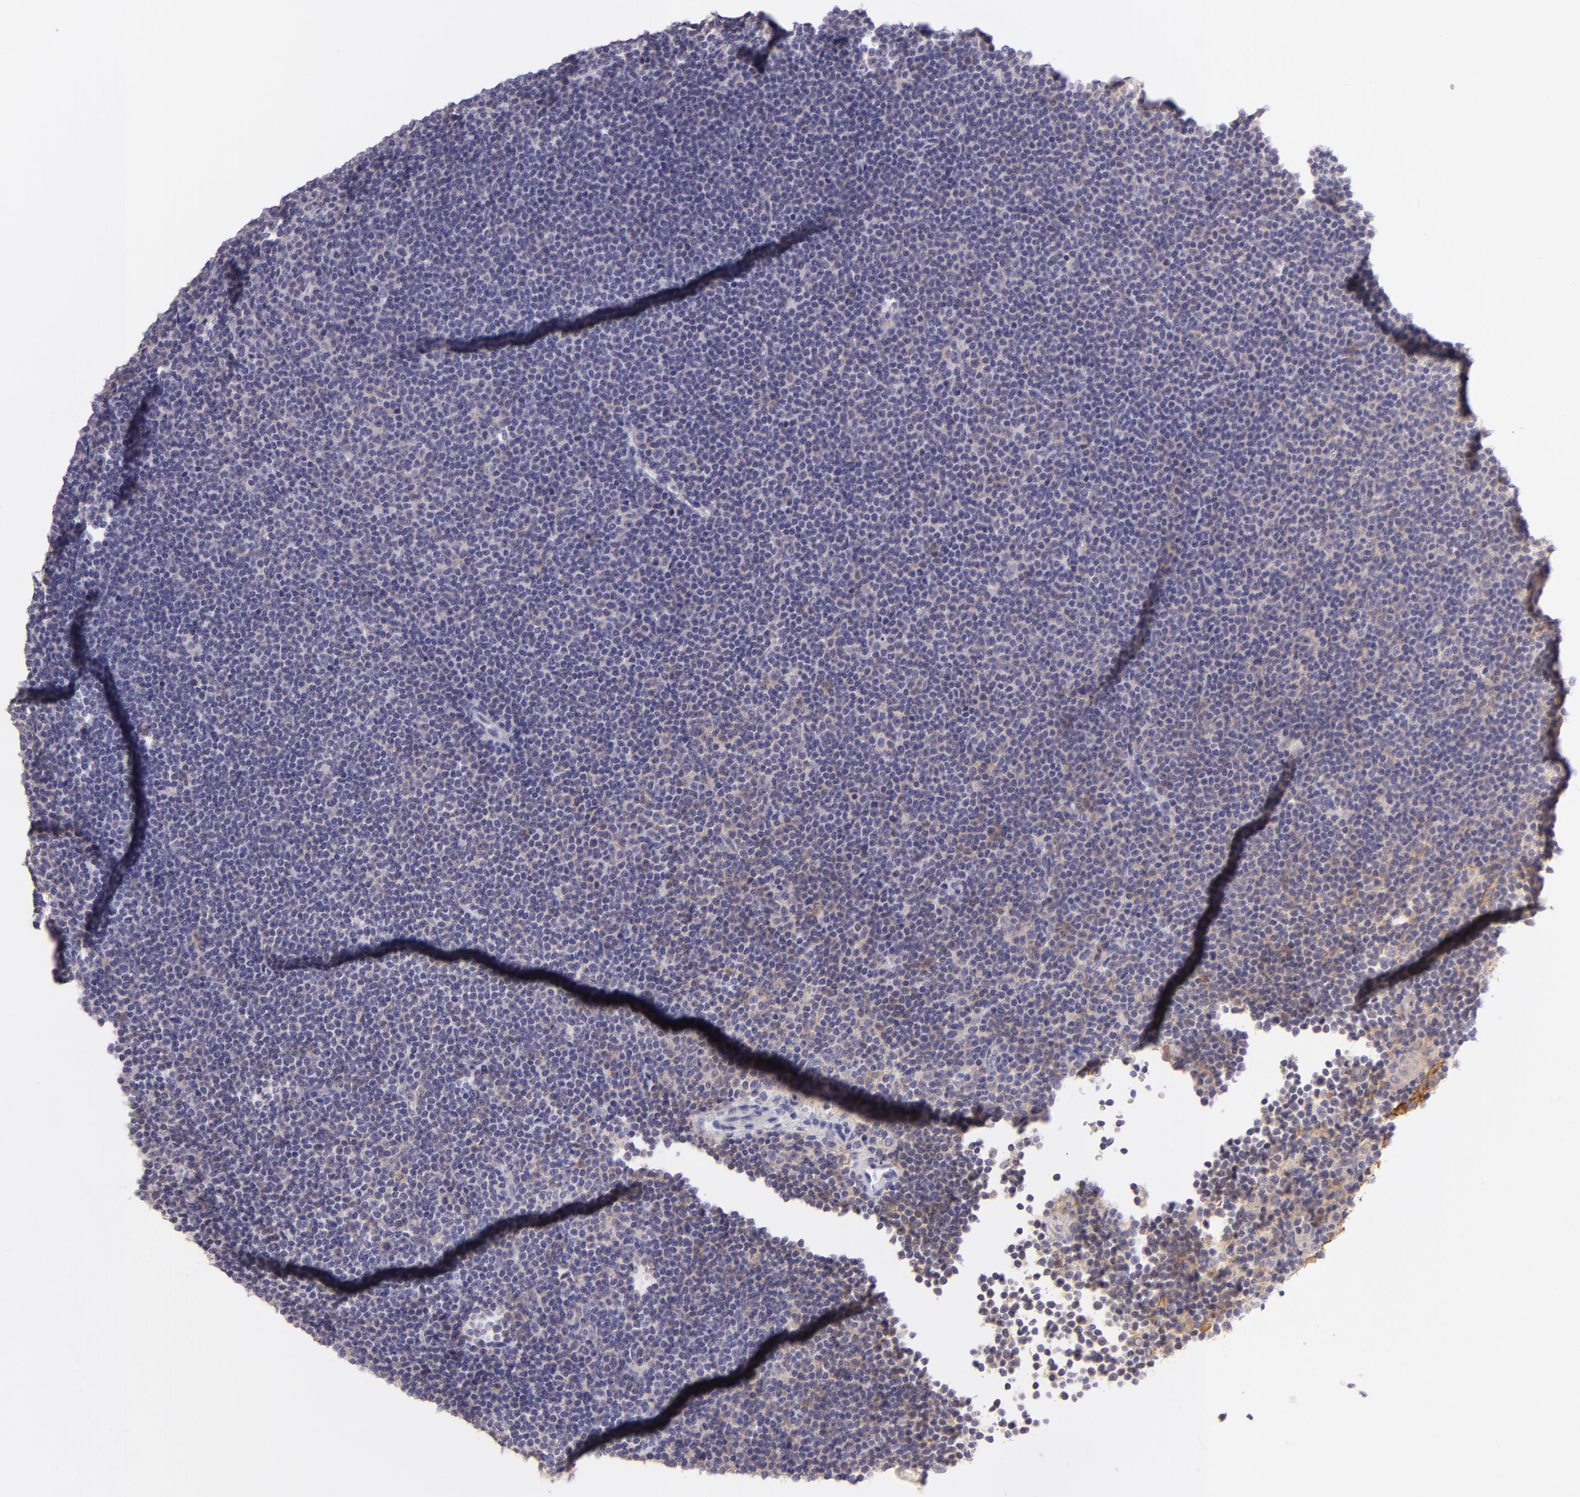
{"staining": {"intensity": "negative", "quantity": "none", "location": "none"}, "tissue": "lymphoma", "cell_type": "Tumor cells", "image_type": "cancer", "snomed": [{"axis": "morphology", "description": "Malignant lymphoma, non-Hodgkin's type, Low grade"}, {"axis": "topography", "description": "Lymph node"}], "caption": "Immunohistochemistry image of human lymphoma stained for a protein (brown), which displays no positivity in tumor cells.", "gene": "ZC3H7B", "patient": {"sex": "female", "age": 69}}